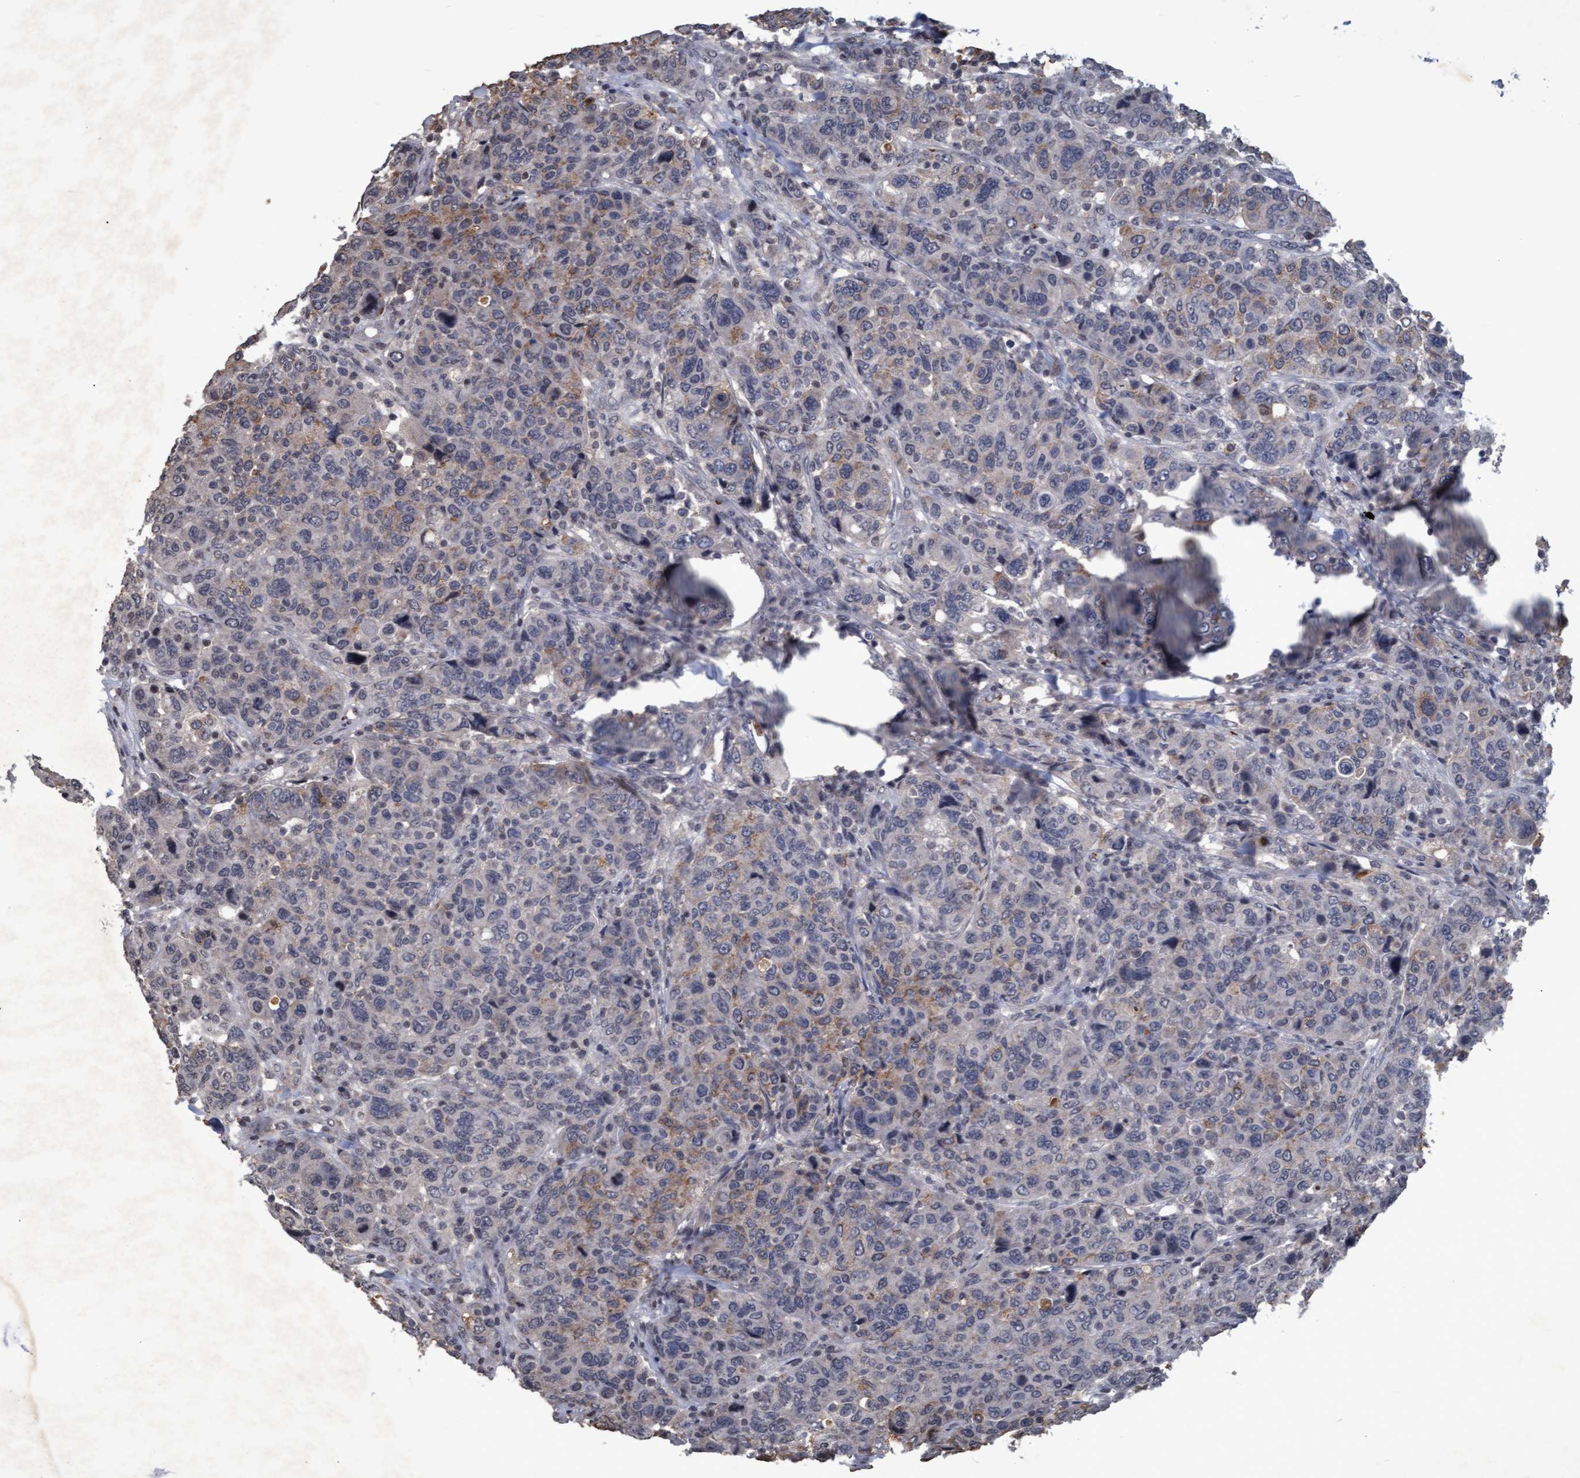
{"staining": {"intensity": "weak", "quantity": "<25%", "location": "cytoplasmic/membranous"}, "tissue": "breast cancer", "cell_type": "Tumor cells", "image_type": "cancer", "snomed": [{"axis": "morphology", "description": "Duct carcinoma"}, {"axis": "topography", "description": "Breast"}], "caption": "The immunohistochemistry (IHC) photomicrograph has no significant expression in tumor cells of breast cancer (intraductal carcinoma) tissue. The staining was performed using DAB (3,3'-diaminobenzidine) to visualize the protein expression in brown, while the nuclei were stained in blue with hematoxylin (Magnification: 20x).", "gene": "GALC", "patient": {"sex": "female", "age": 37}}